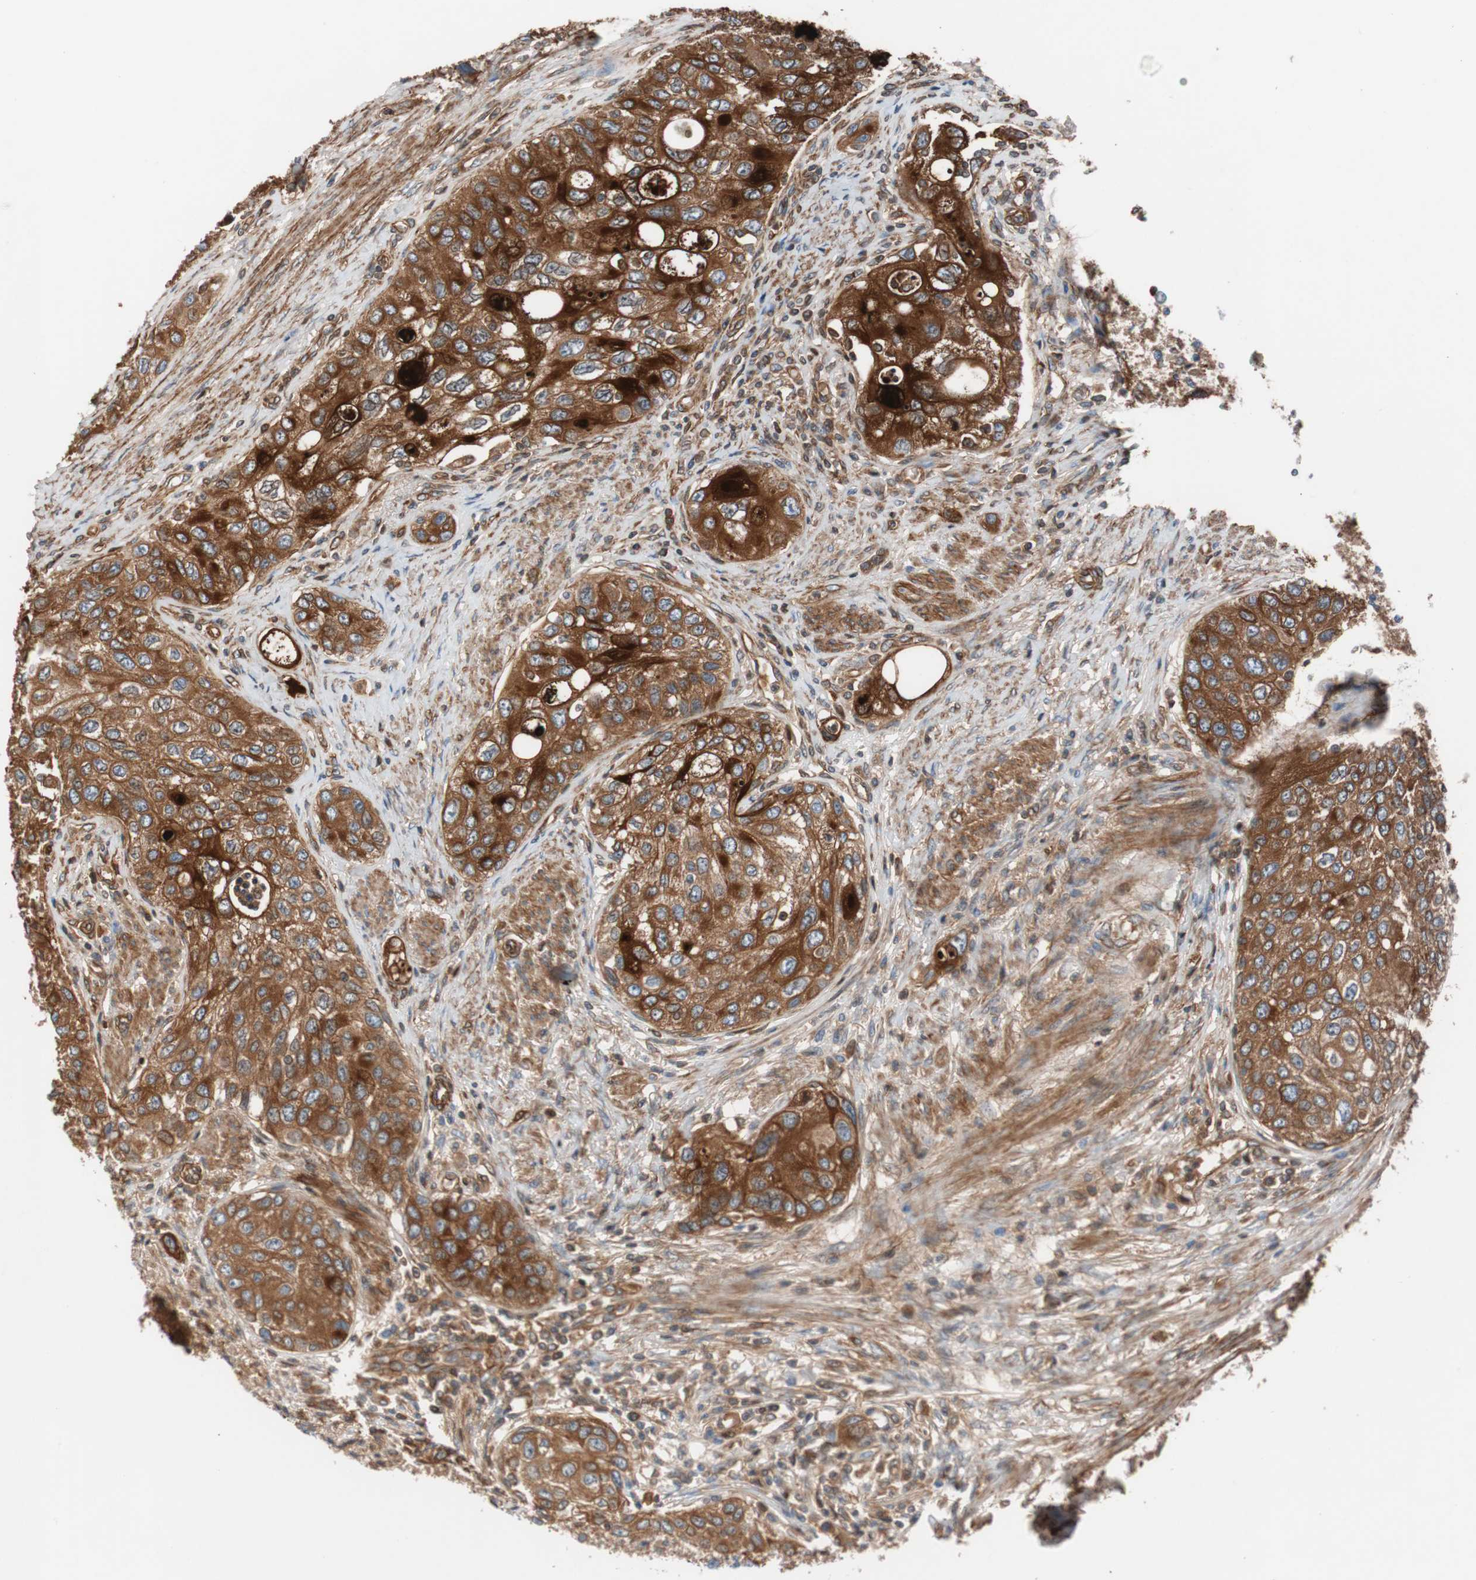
{"staining": {"intensity": "strong", "quantity": ">75%", "location": "cytoplasmic/membranous"}, "tissue": "urothelial cancer", "cell_type": "Tumor cells", "image_type": "cancer", "snomed": [{"axis": "morphology", "description": "Urothelial carcinoma, High grade"}, {"axis": "topography", "description": "Urinary bladder"}], "caption": "Urothelial cancer tissue displays strong cytoplasmic/membranous expression in about >75% of tumor cells (DAB = brown stain, brightfield microscopy at high magnification).", "gene": "SPINT1", "patient": {"sex": "female", "age": 56}}